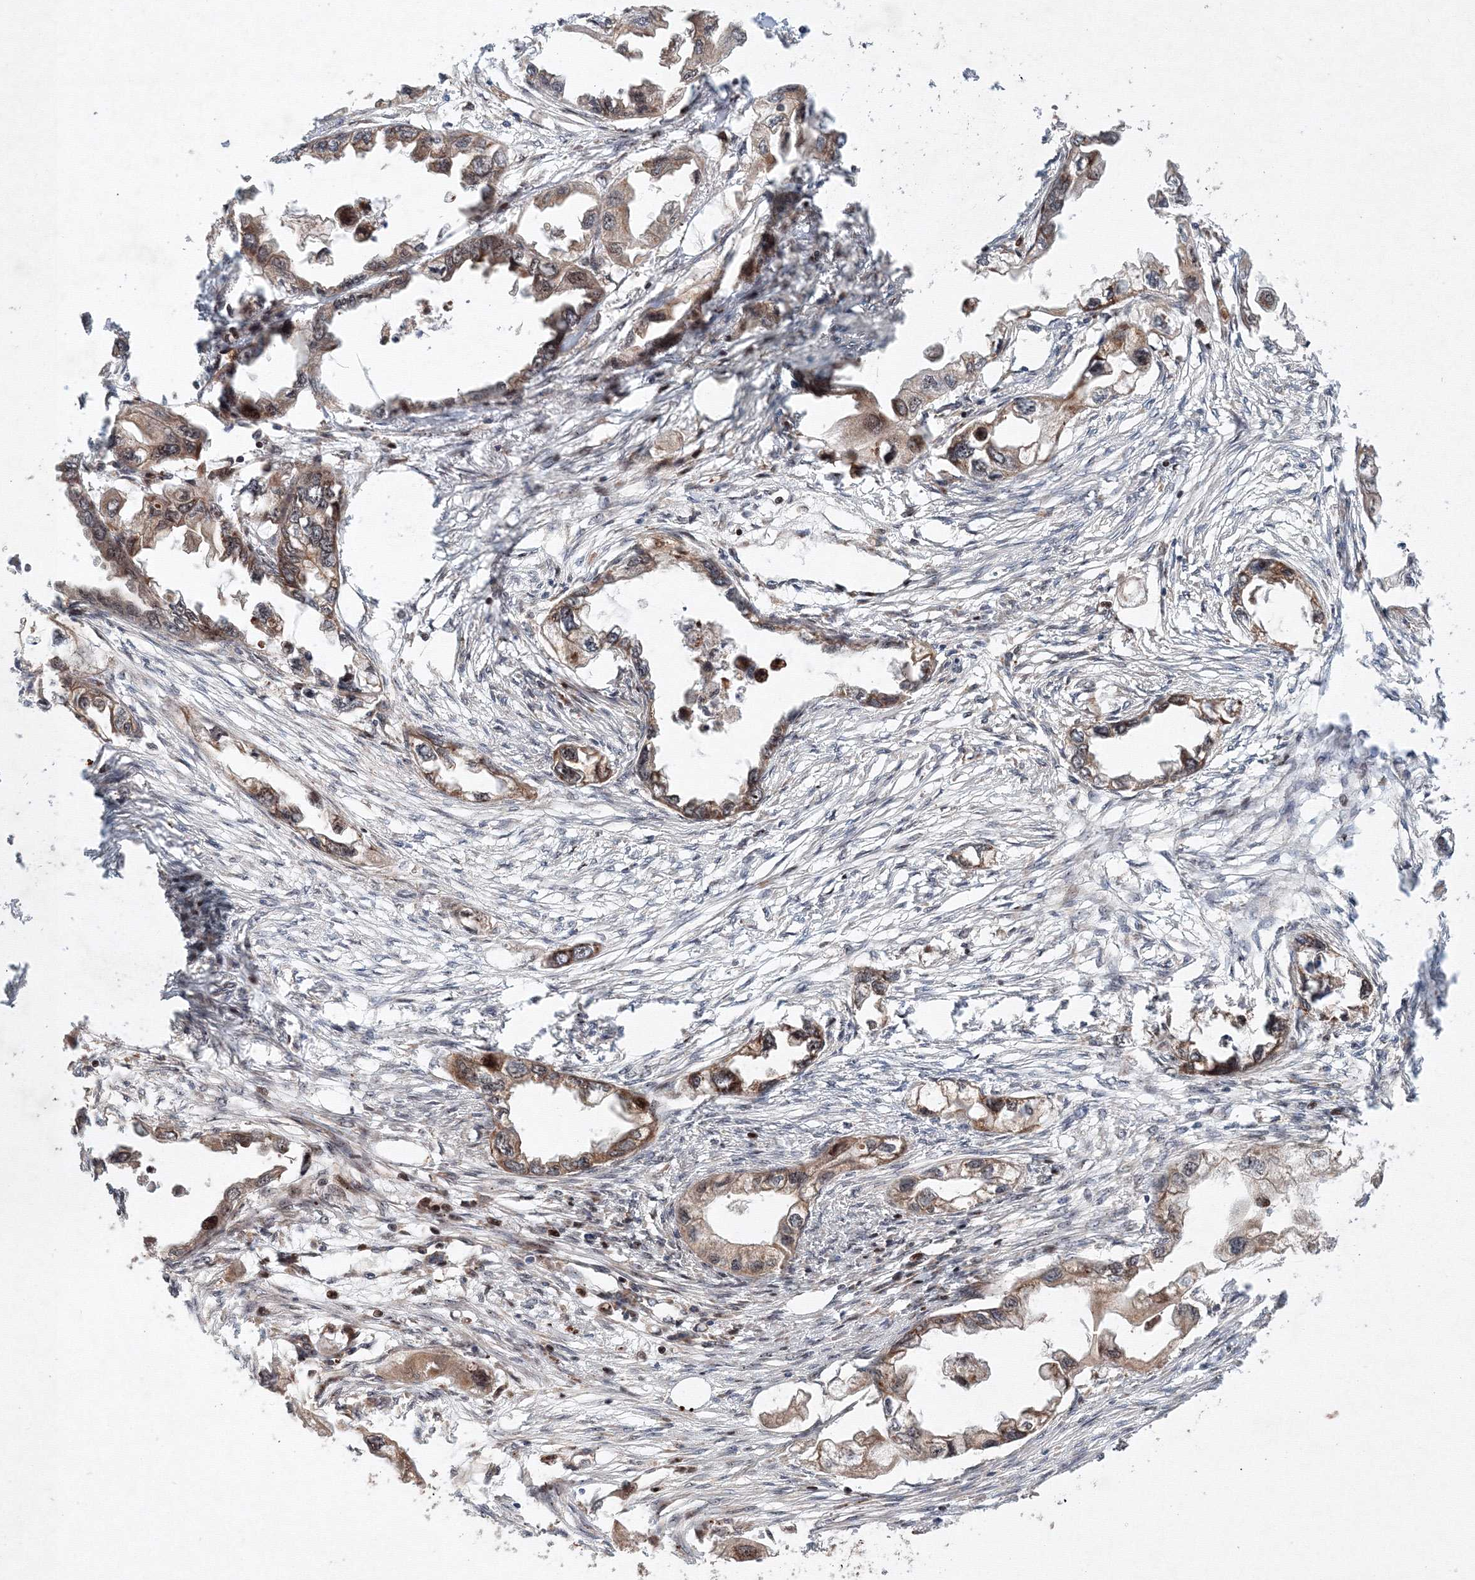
{"staining": {"intensity": "weak", "quantity": ">75%", "location": "cytoplasmic/membranous"}, "tissue": "endometrial cancer", "cell_type": "Tumor cells", "image_type": "cancer", "snomed": [{"axis": "morphology", "description": "Adenocarcinoma, NOS"}, {"axis": "morphology", "description": "Adenocarcinoma, metastatic, NOS"}, {"axis": "topography", "description": "Adipose tissue"}, {"axis": "topography", "description": "Endometrium"}], "caption": "Human endometrial cancer stained for a protein (brown) exhibits weak cytoplasmic/membranous positive positivity in about >75% of tumor cells.", "gene": "ANKAR", "patient": {"sex": "female", "age": 67}}